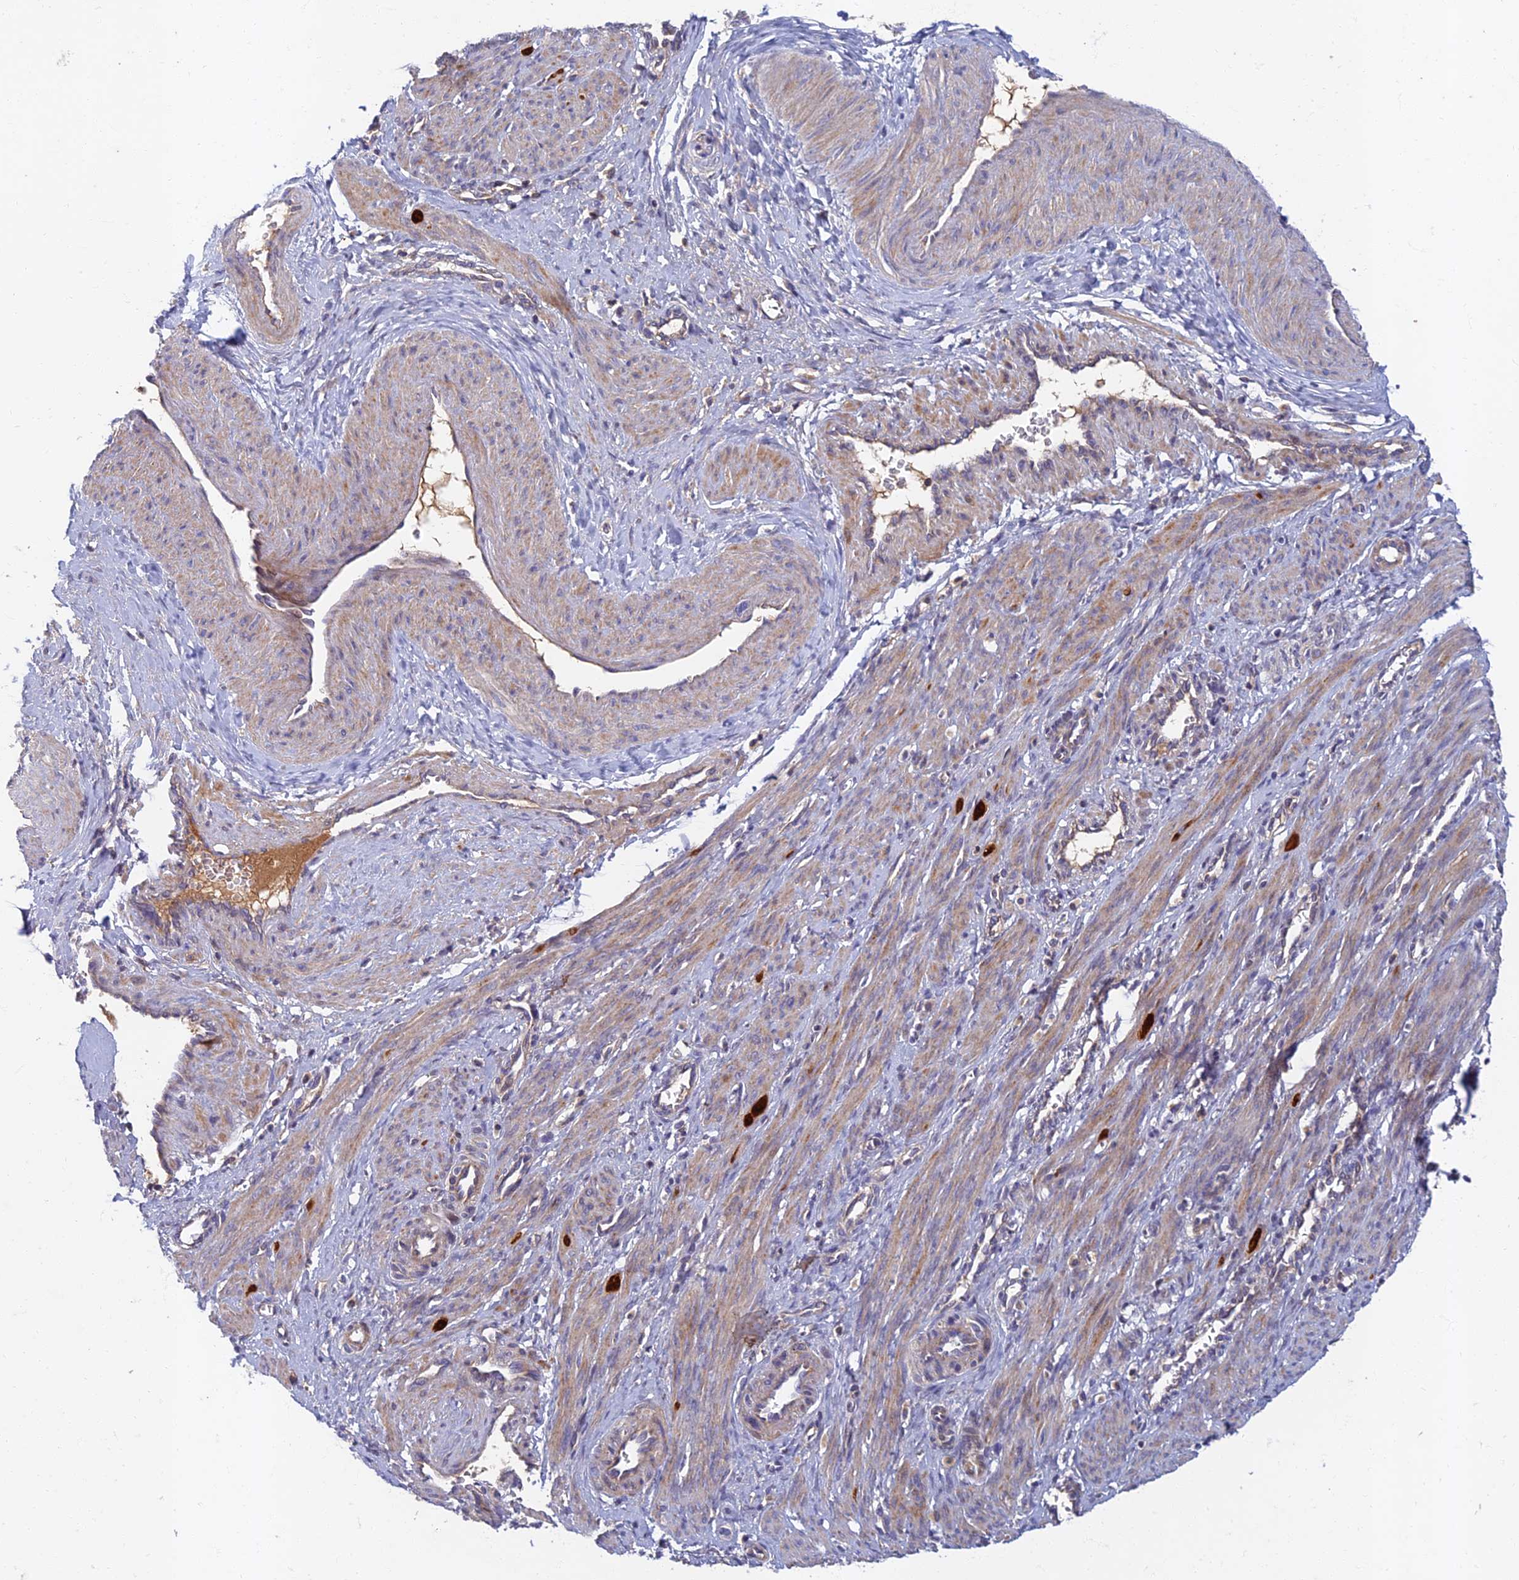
{"staining": {"intensity": "weak", "quantity": "25%-75%", "location": "cytoplasmic/membranous"}, "tissue": "smooth muscle", "cell_type": "Smooth muscle cells", "image_type": "normal", "snomed": [{"axis": "morphology", "description": "Normal tissue, NOS"}, {"axis": "topography", "description": "Endometrium"}], "caption": "Immunohistochemical staining of benign human smooth muscle shows weak cytoplasmic/membranous protein expression in approximately 25%-75% of smooth muscle cells. The staining is performed using DAB brown chromogen to label protein expression. The nuclei are counter-stained blue using hematoxylin.", "gene": "SOGA1", "patient": {"sex": "female", "age": 33}}